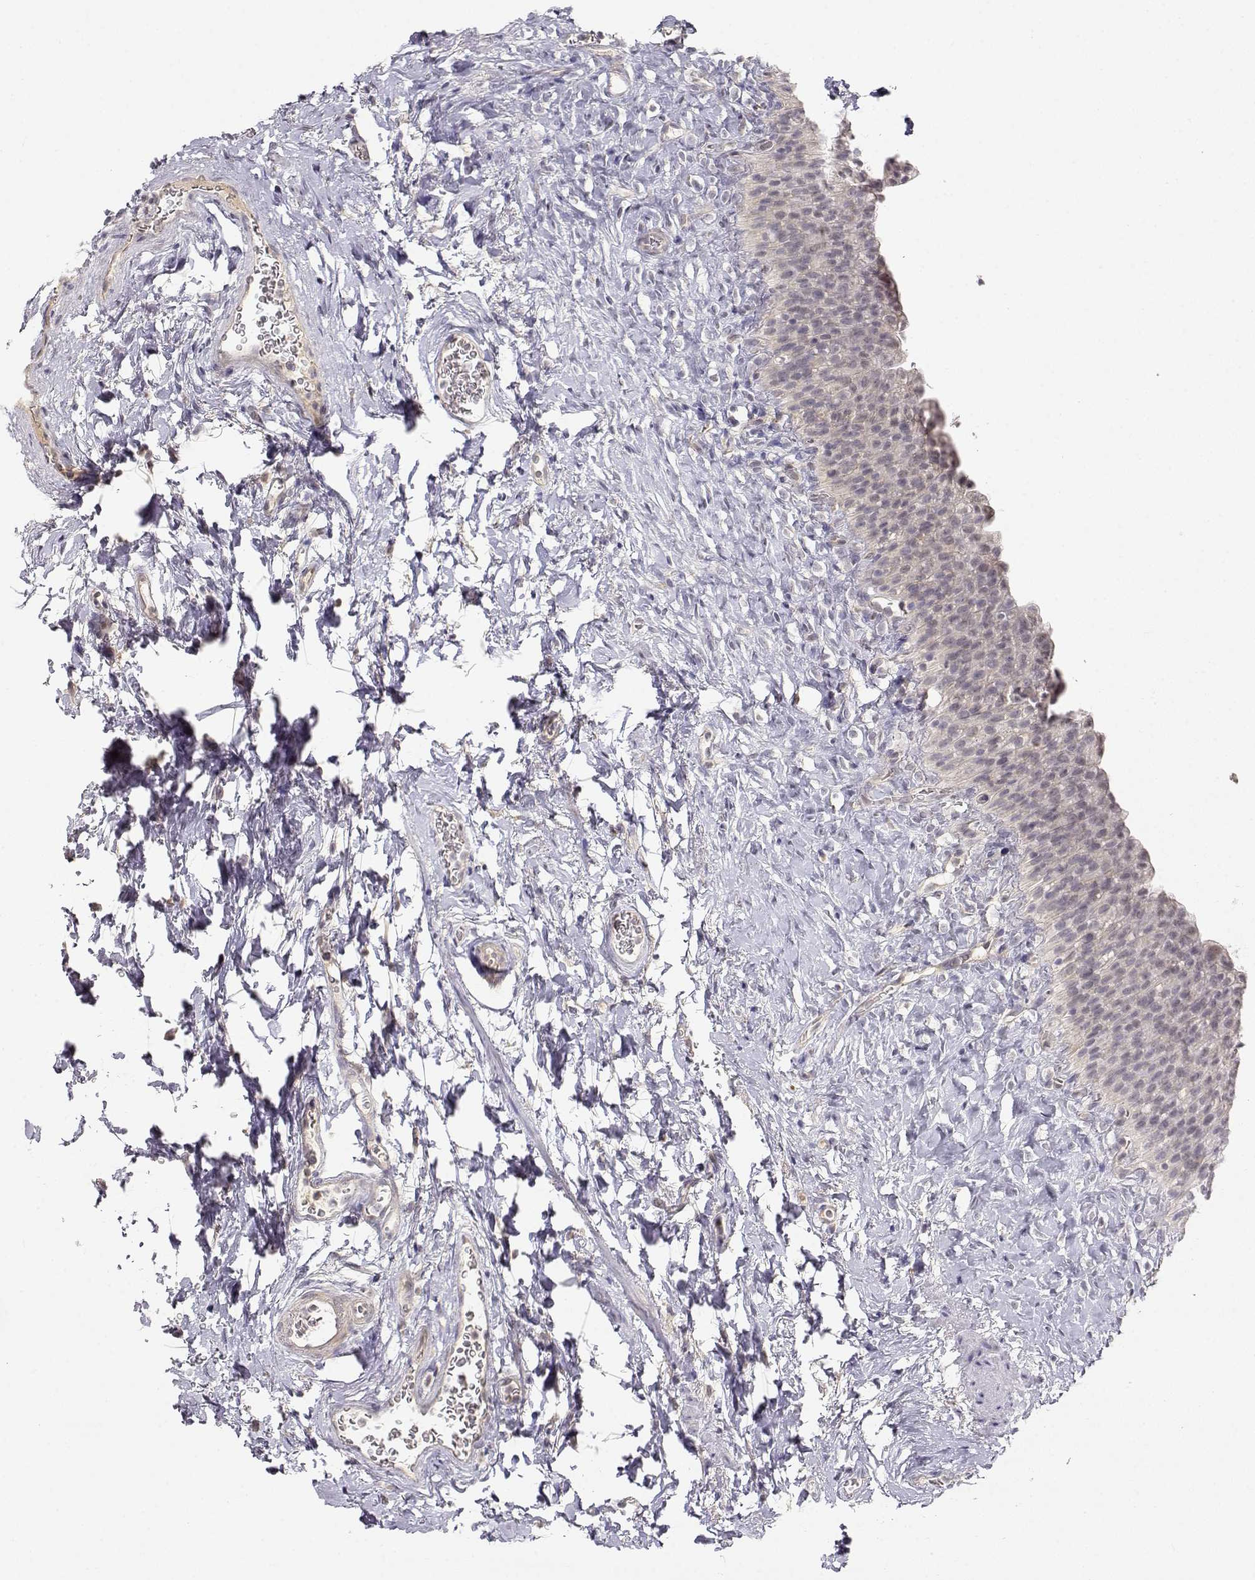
{"staining": {"intensity": "negative", "quantity": "none", "location": "none"}, "tissue": "urinary bladder", "cell_type": "Urothelial cells", "image_type": "normal", "snomed": [{"axis": "morphology", "description": "Normal tissue, NOS"}, {"axis": "topography", "description": "Urinary bladder"}], "caption": "Micrograph shows no protein staining in urothelial cells of unremarkable urinary bladder.", "gene": "EAF2", "patient": {"sex": "male", "age": 76}}